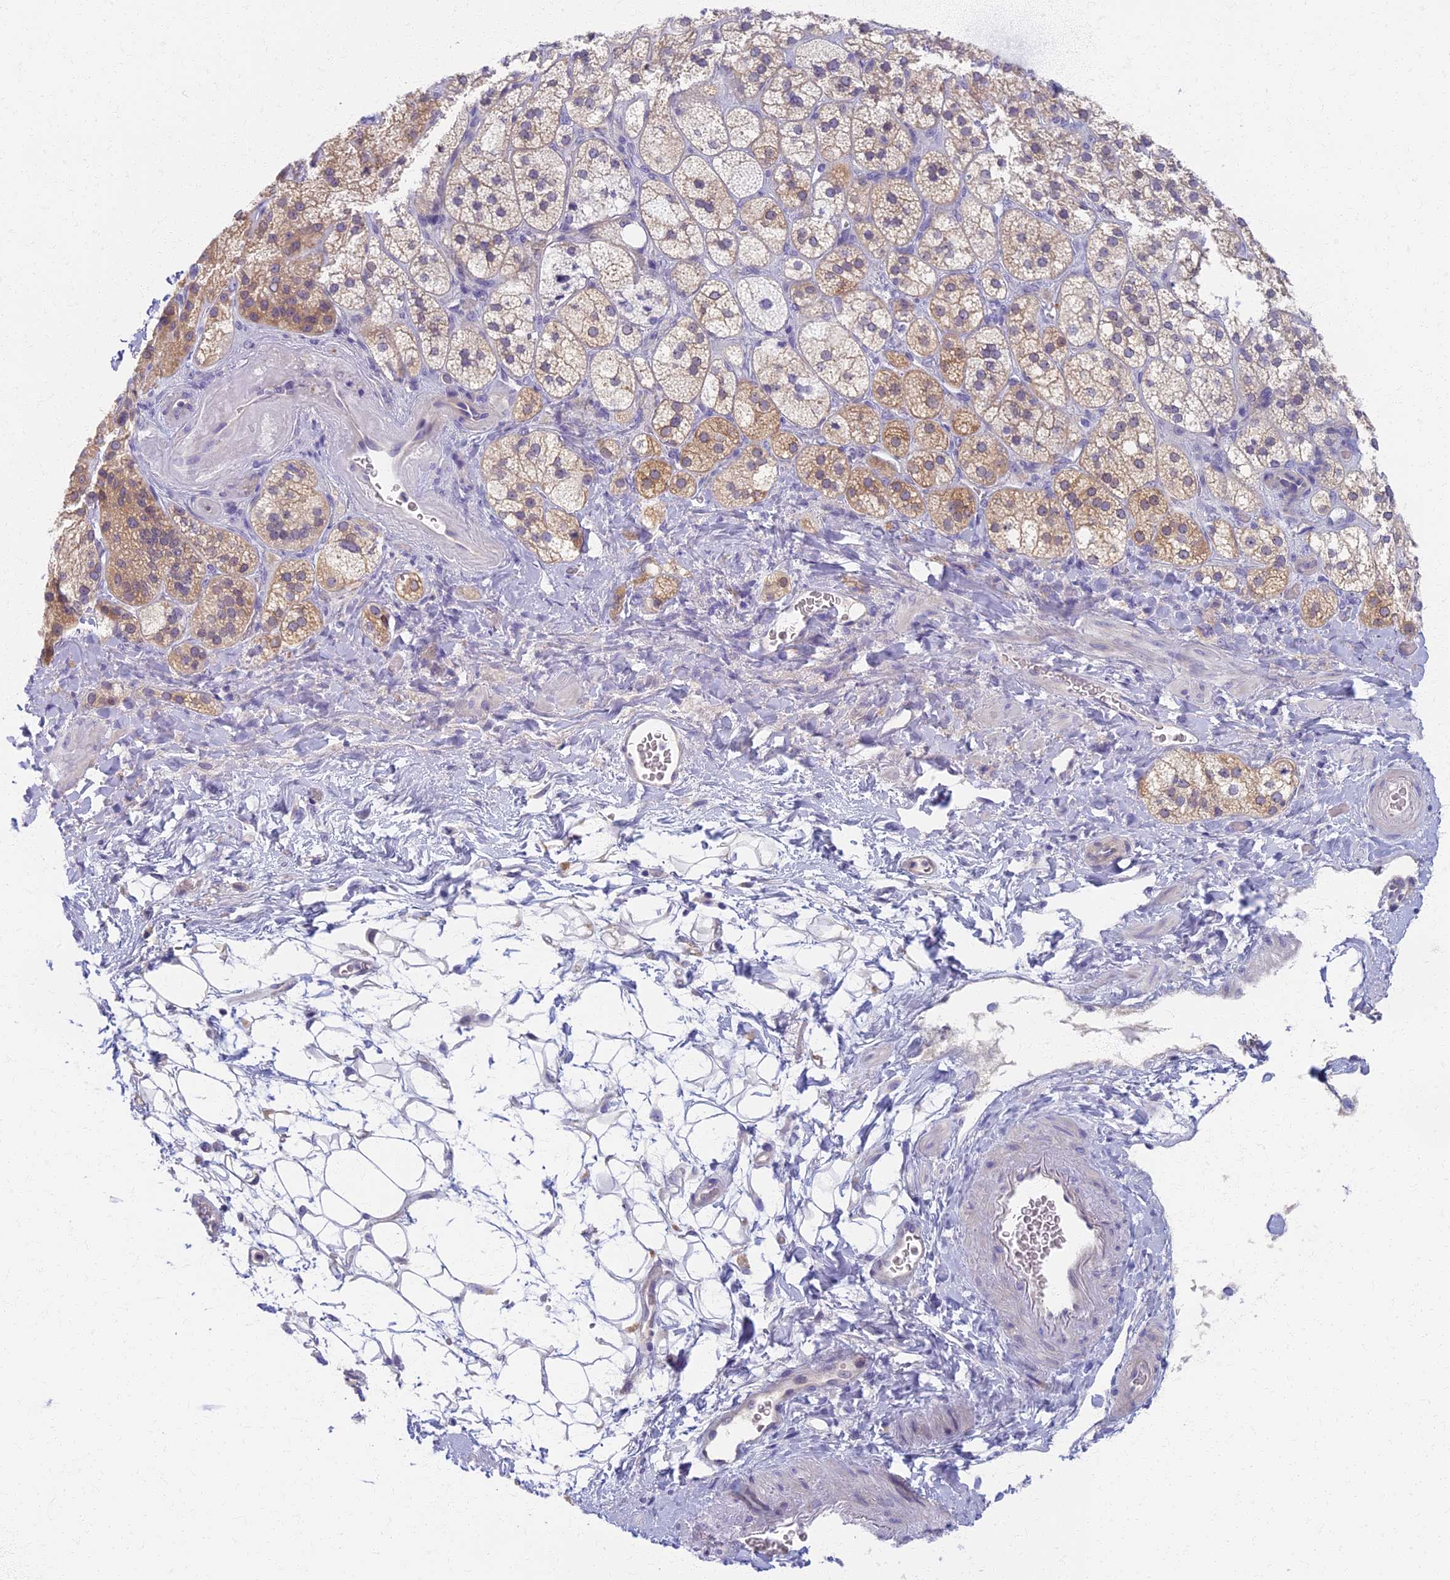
{"staining": {"intensity": "moderate", "quantity": "<25%", "location": "cytoplasmic/membranous"}, "tissue": "adrenal gland", "cell_type": "Glandular cells", "image_type": "normal", "snomed": [{"axis": "morphology", "description": "Normal tissue, NOS"}, {"axis": "topography", "description": "Adrenal gland"}], "caption": "IHC image of benign adrenal gland stained for a protein (brown), which shows low levels of moderate cytoplasmic/membranous positivity in approximately <25% of glandular cells.", "gene": "AP4E1", "patient": {"sex": "male", "age": 61}}